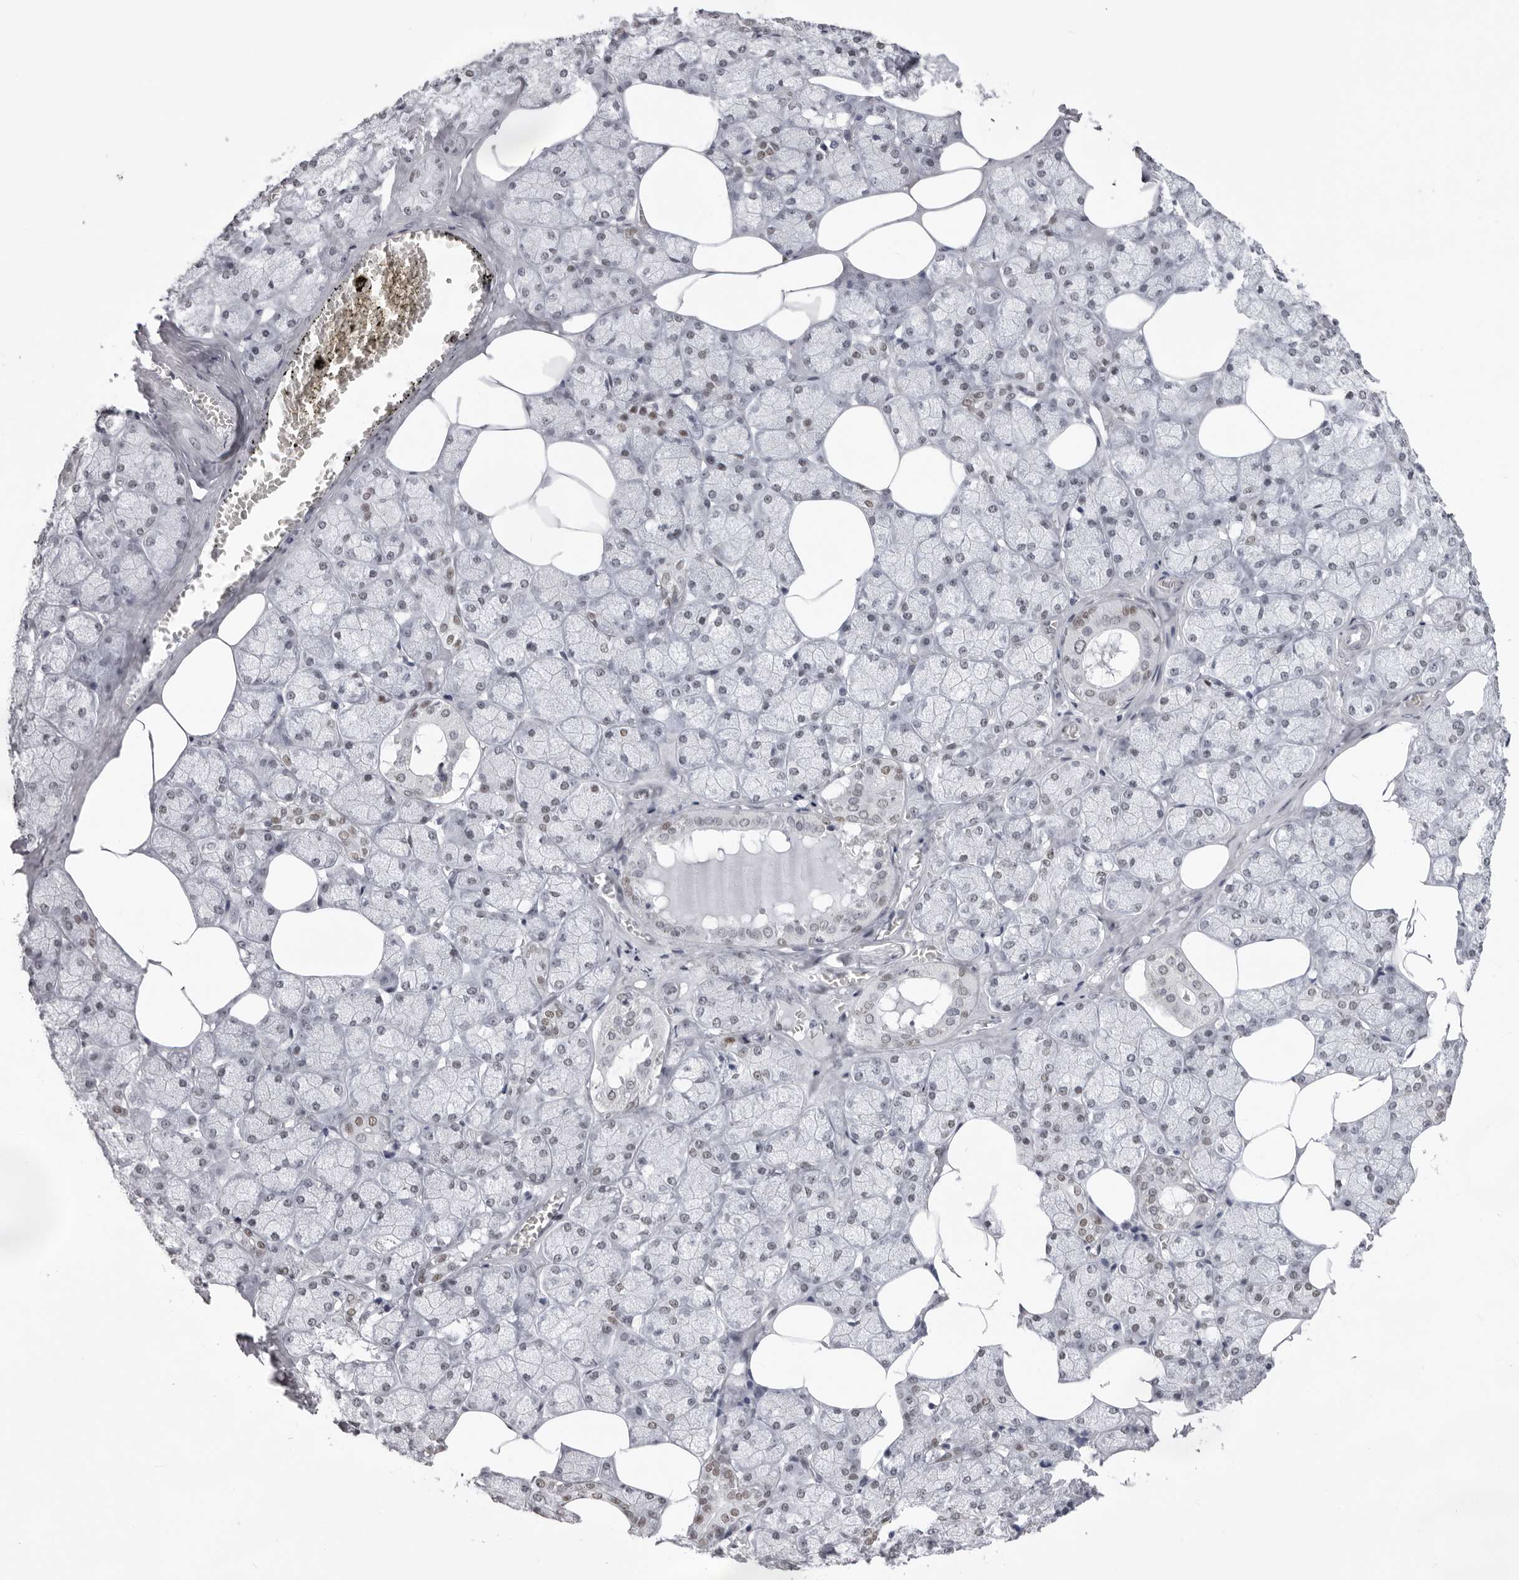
{"staining": {"intensity": "moderate", "quantity": "25%-75%", "location": "nuclear"}, "tissue": "salivary gland", "cell_type": "Glandular cells", "image_type": "normal", "snomed": [{"axis": "morphology", "description": "Normal tissue, NOS"}, {"axis": "topography", "description": "Salivary gland"}], "caption": "Brown immunohistochemical staining in benign salivary gland exhibits moderate nuclear expression in about 25%-75% of glandular cells. (brown staining indicates protein expression, while blue staining denotes nuclei).", "gene": "IRF2BP2", "patient": {"sex": "male", "age": 62}}